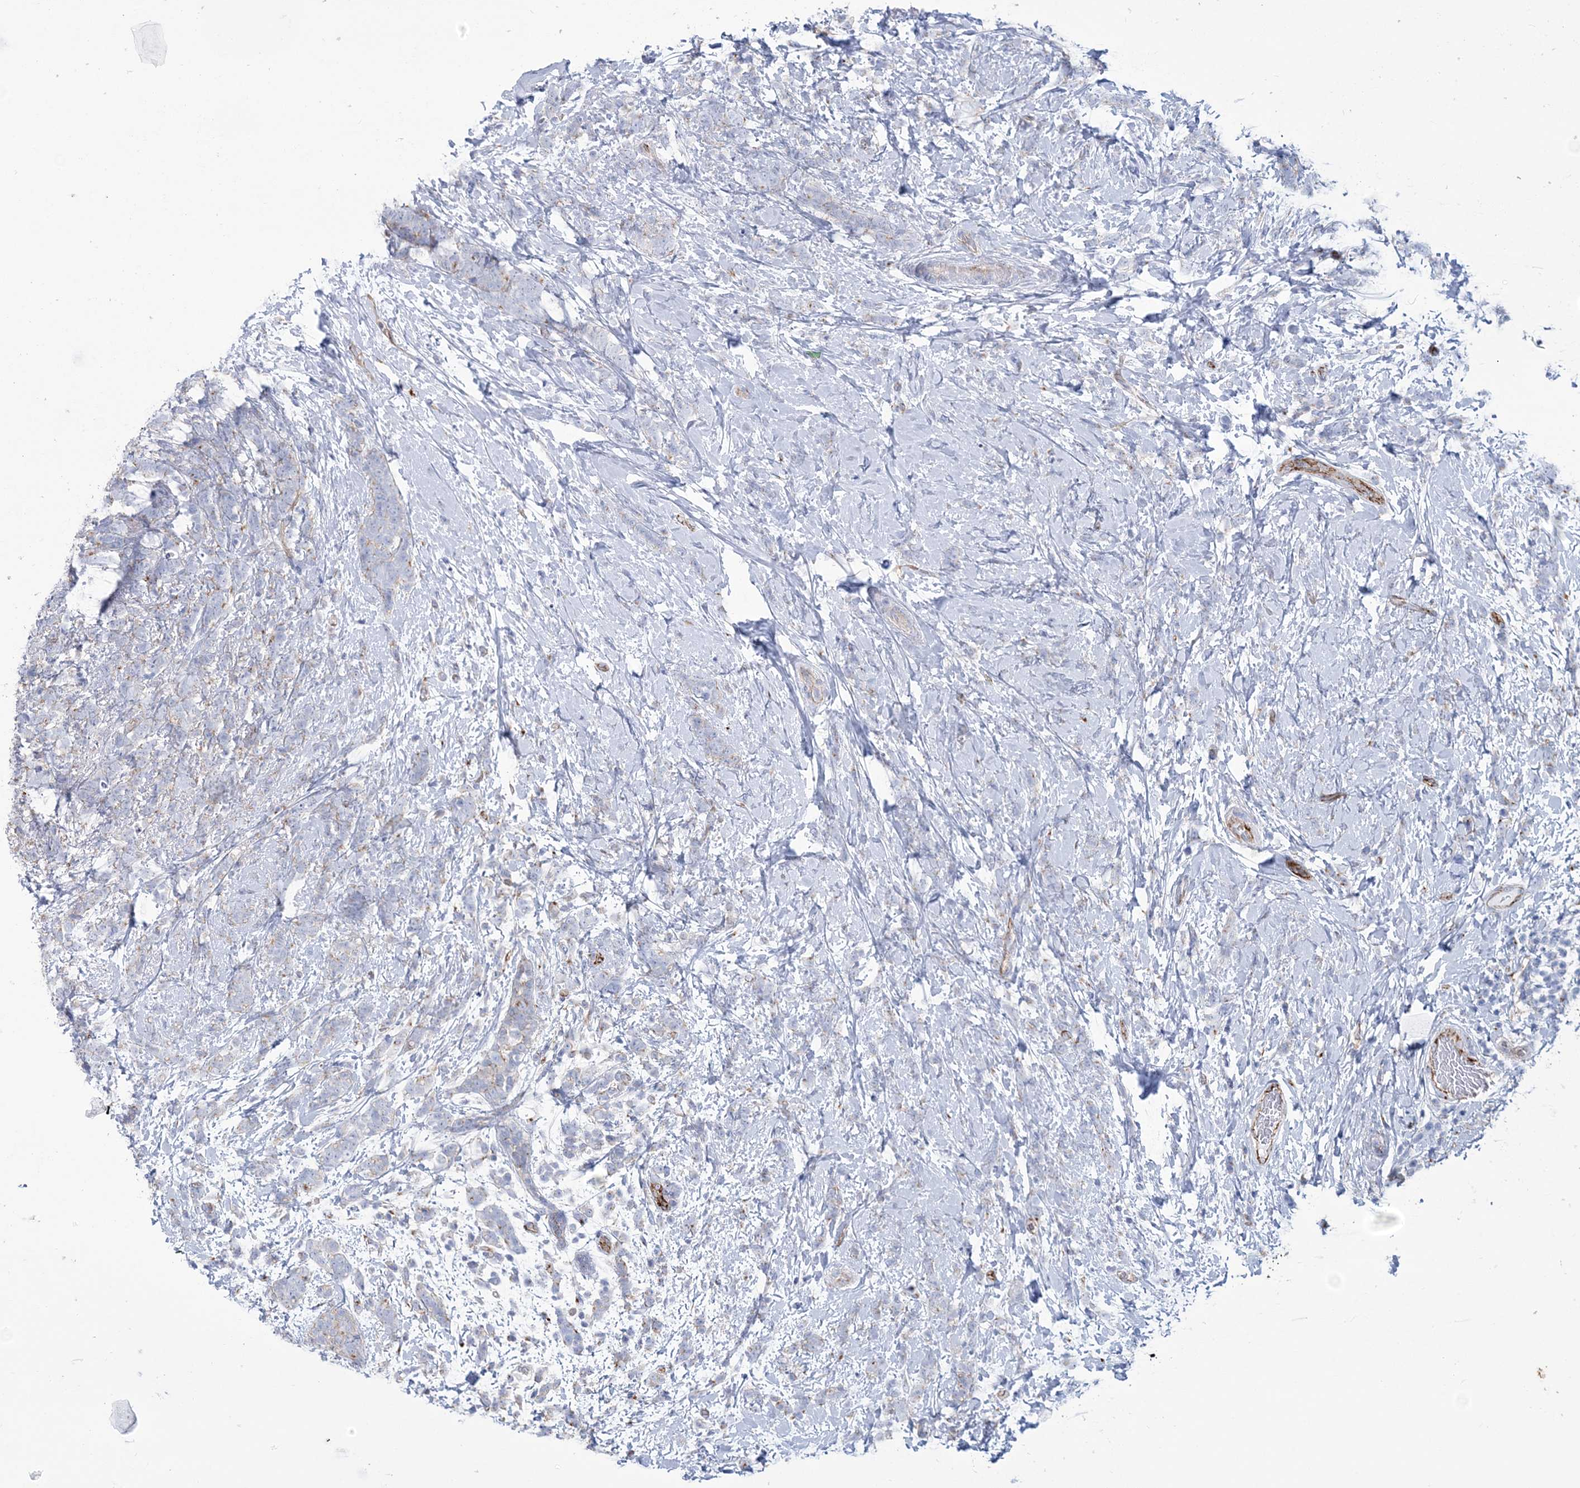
{"staining": {"intensity": "negative", "quantity": "none", "location": "none"}, "tissue": "breast cancer", "cell_type": "Tumor cells", "image_type": "cancer", "snomed": [{"axis": "morphology", "description": "Lobular carcinoma"}, {"axis": "topography", "description": "Breast"}], "caption": "A micrograph of breast cancer (lobular carcinoma) stained for a protein exhibits no brown staining in tumor cells.", "gene": "RAB11FIP5", "patient": {"sex": "female", "age": 58}}